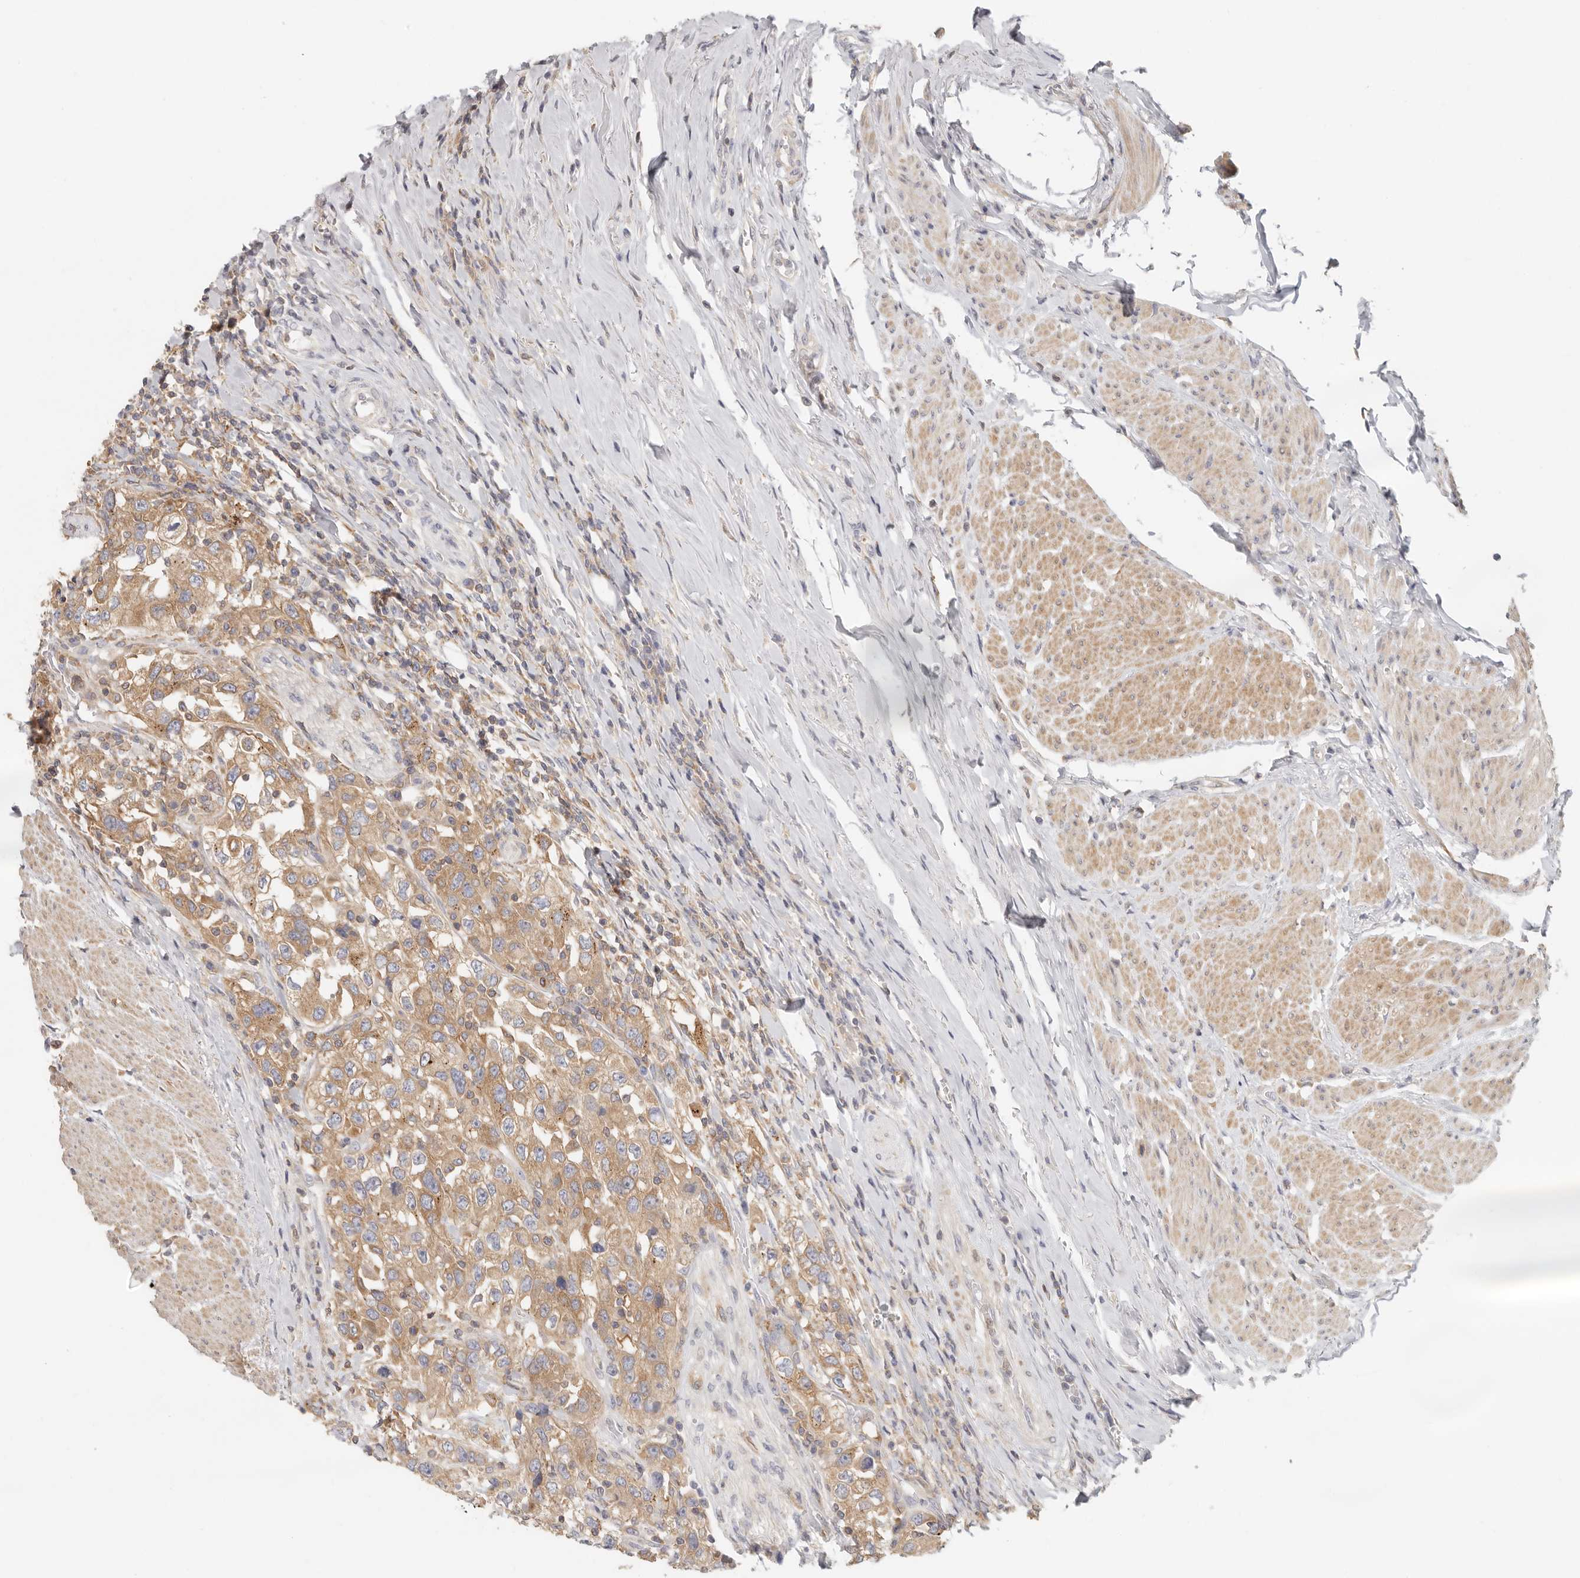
{"staining": {"intensity": "moderate", "quantity": ">75%", "location": "cytoplasmic/membranous"}, "tissue": "urothelial cancer", "cell_type": "Tumor cells", "image_type": "cancer", "snomed": [{"axis": "morphology", "description": "Urothelial carcinoma, High grade"}, {"axis": "topography", "description": "Urinary bladder"}], "caption": "Immunohistochemical staining of human urothelial cancer demonstrates medium levels of moderate cytoplasmic/membranous positivity in approximately >75% of tumor cells.", "gene": "ANXA9", "patient": {"sex": "female", "age": 80}}